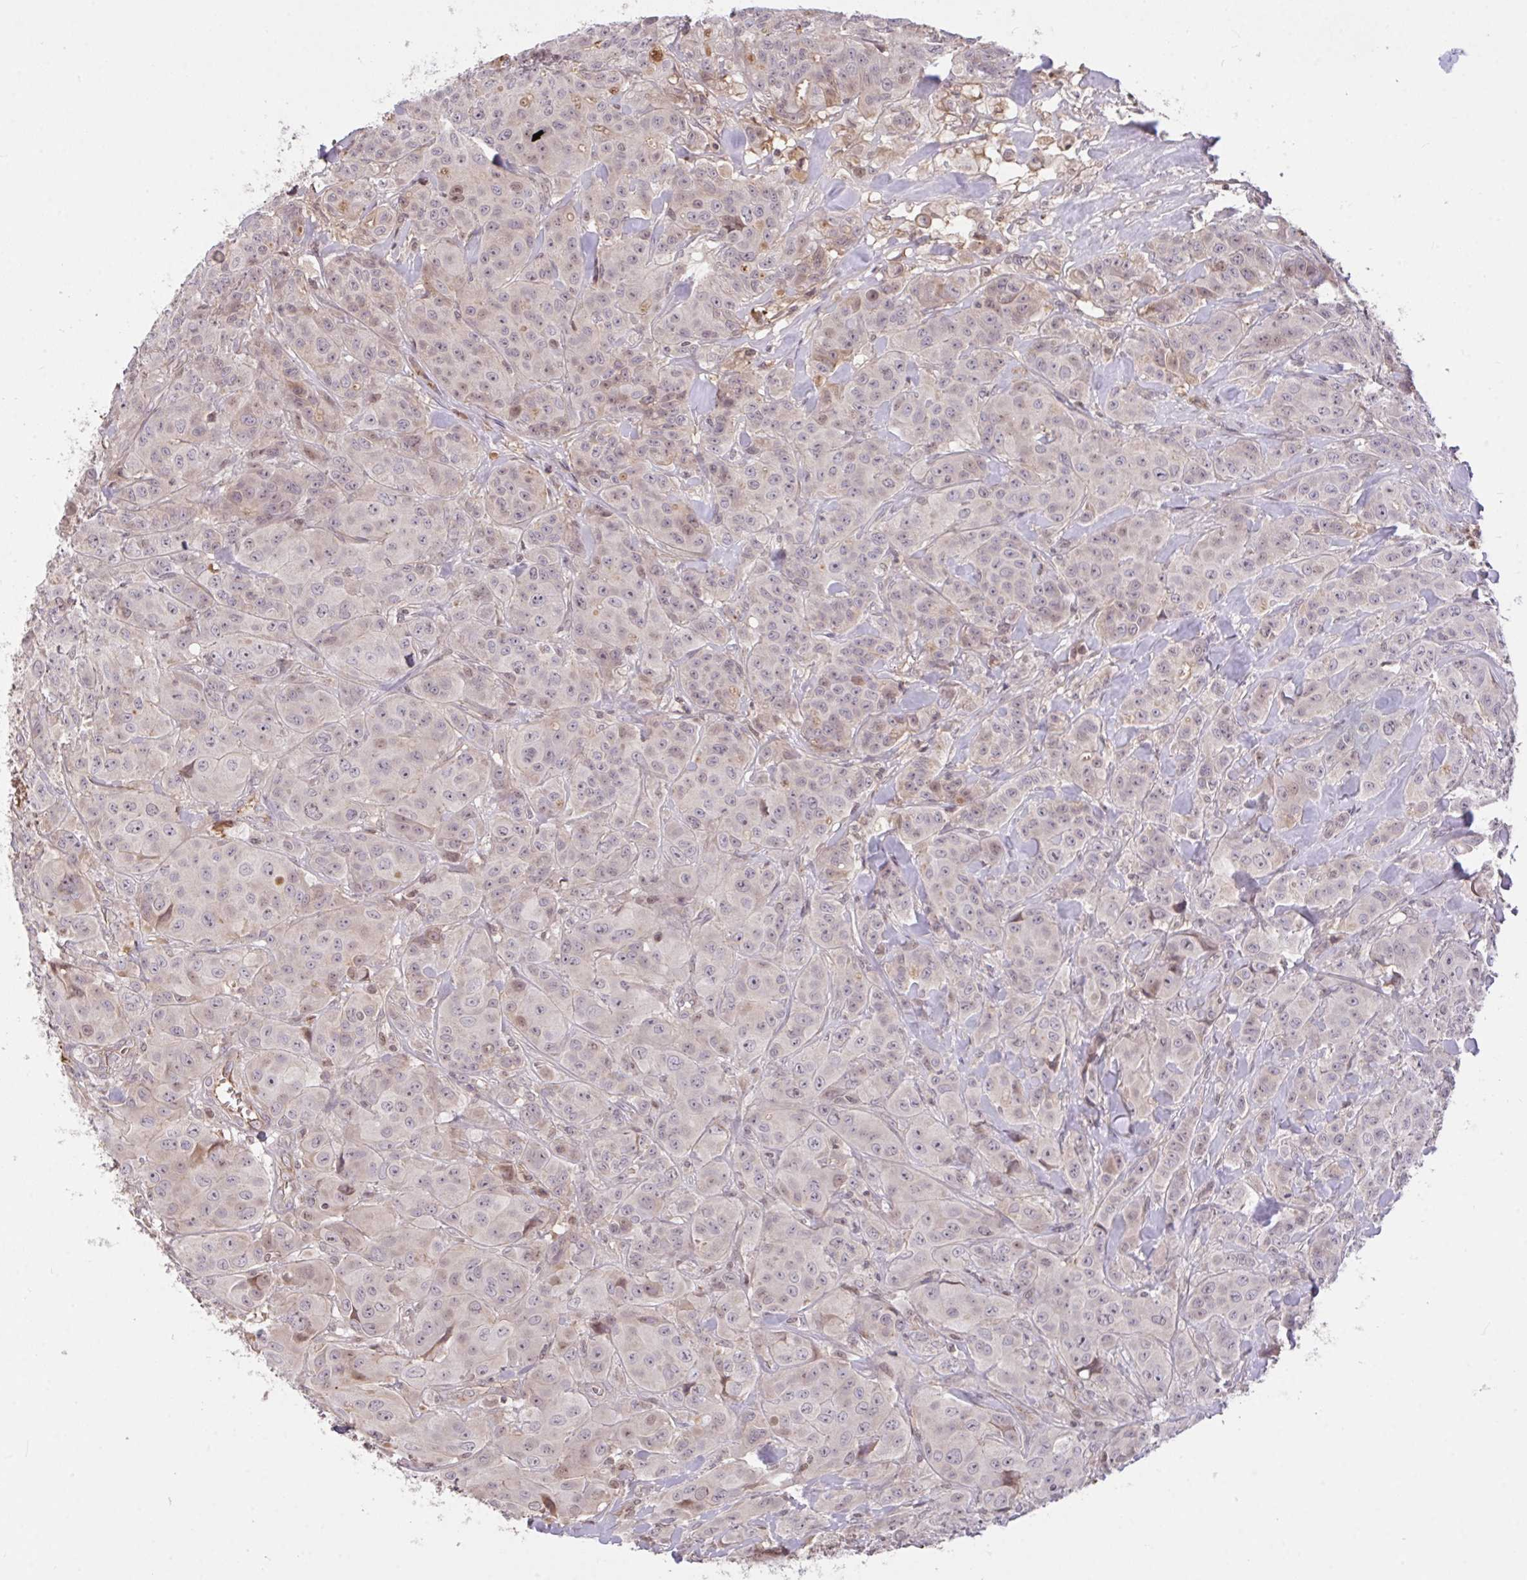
{"staining": {"intensity": "negative", "quantity": "none", "location": "none"}, "tissue": "breast cancer", "cell_type": "Tumor cells", "image_type": "cancer", "snomed": [{"axis": "morphology", "description": "Normal tissue, NOS"}, {"axis": "morphology", "description": "Duct carcinoma"}, {"axis": "topography", "description": "Breast"}], "caption": "This is an immunohistochemistry histopathology image of breast cancer. There is no positivity in tumor cells.", "gene": "FCER1A", "patient": {"sex": "female", "age": 43}}